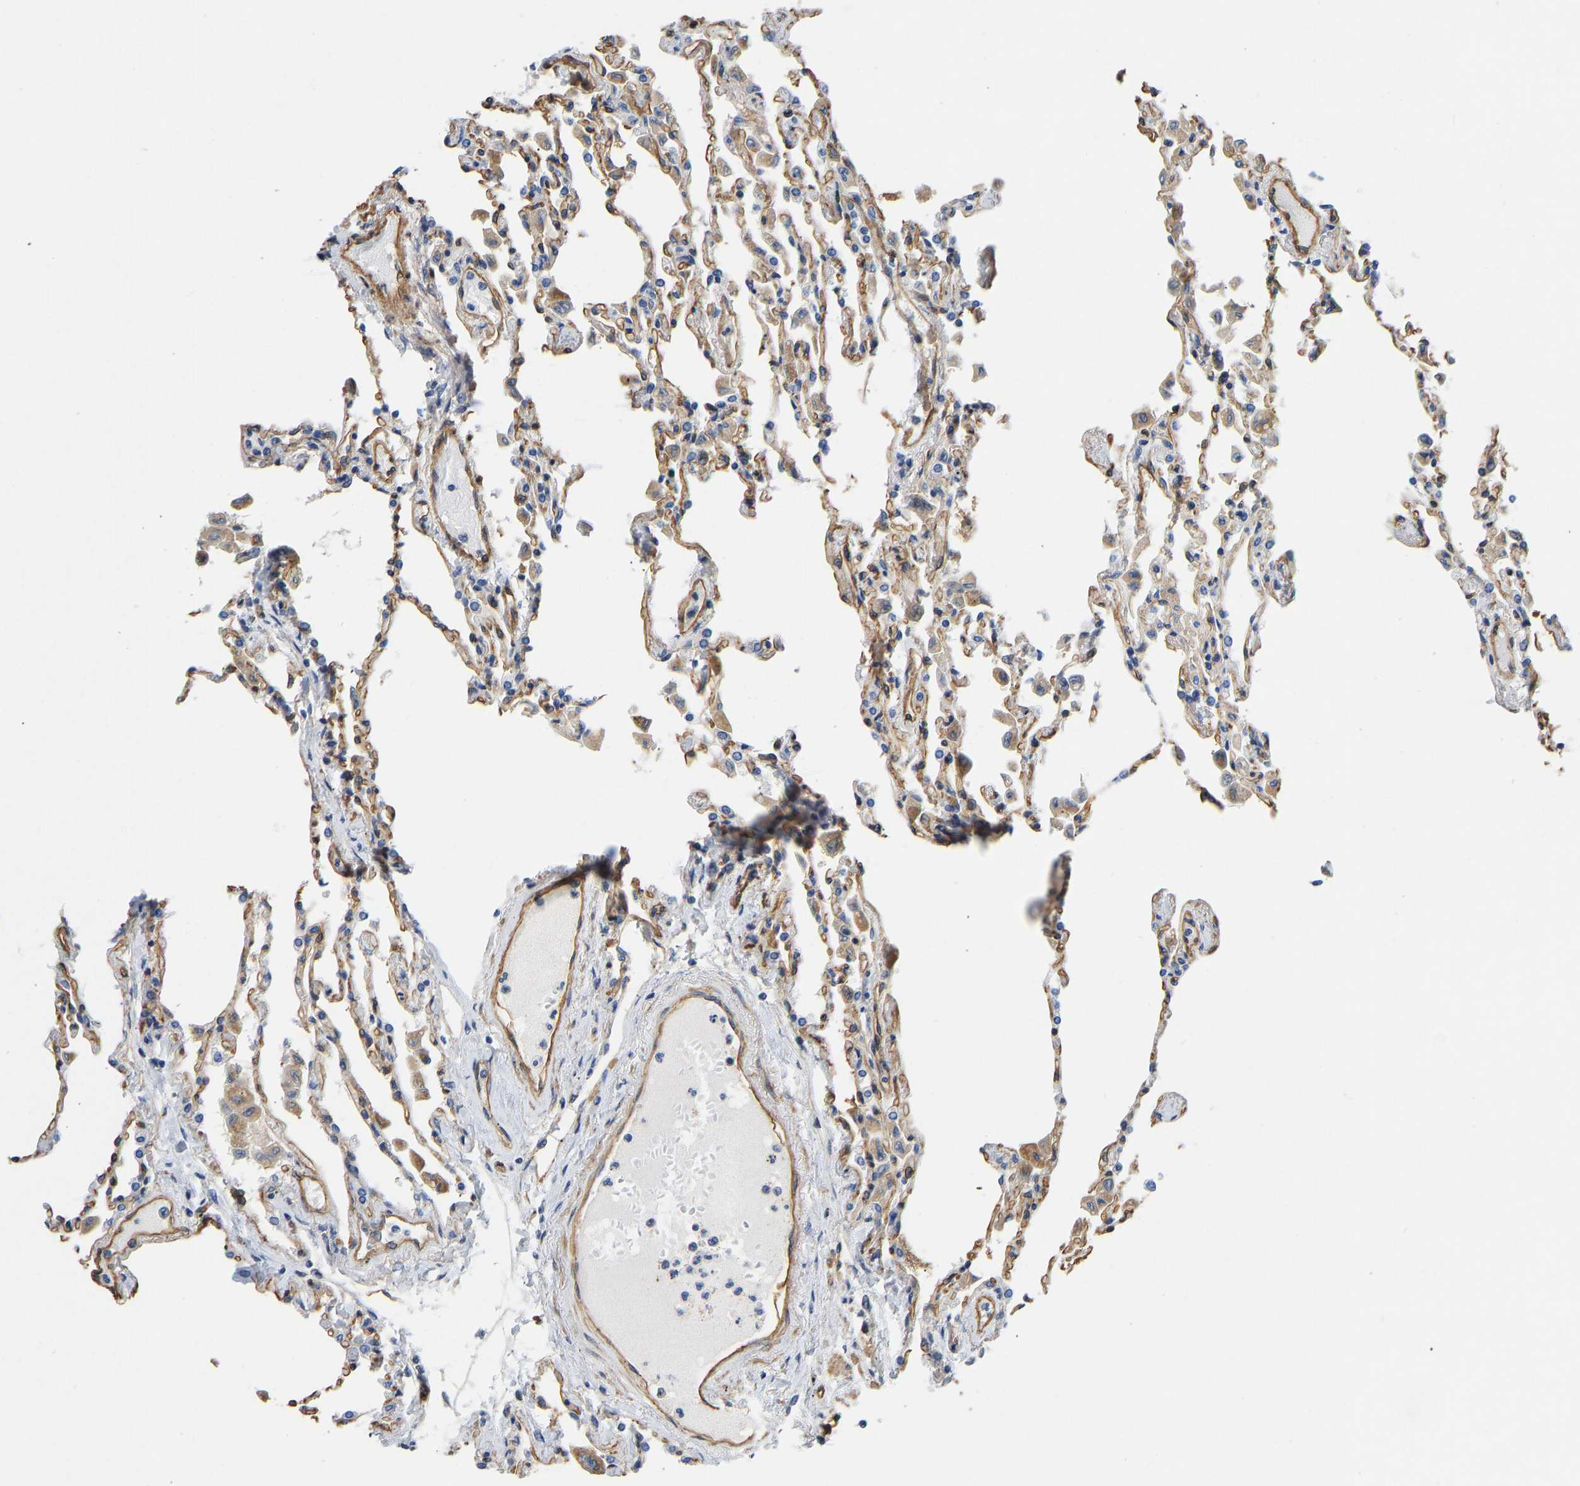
{"staining": {"intensity": "moderate", "quantity": "25%-75%", "location": "cytoplasmic/membranous"}, "tissue": "lung", "cell_type": "Alveolar cells", "image_type": "normal", "snomed": [{"axis": "morphology", "description": "Normal tissue, NOS"}, {"axis": "topography", "description": "Bronchus"}, {"axis": "topography", "description": "Lung"}], "caption": "Protein expression by IHC shows moderate cytoplasmic/membranous expression in approximately 25%-75% of alveolar cells in unremarkable lung.", "gene": "ELMO2", "patient": {"sex": "female", "age": 49}}